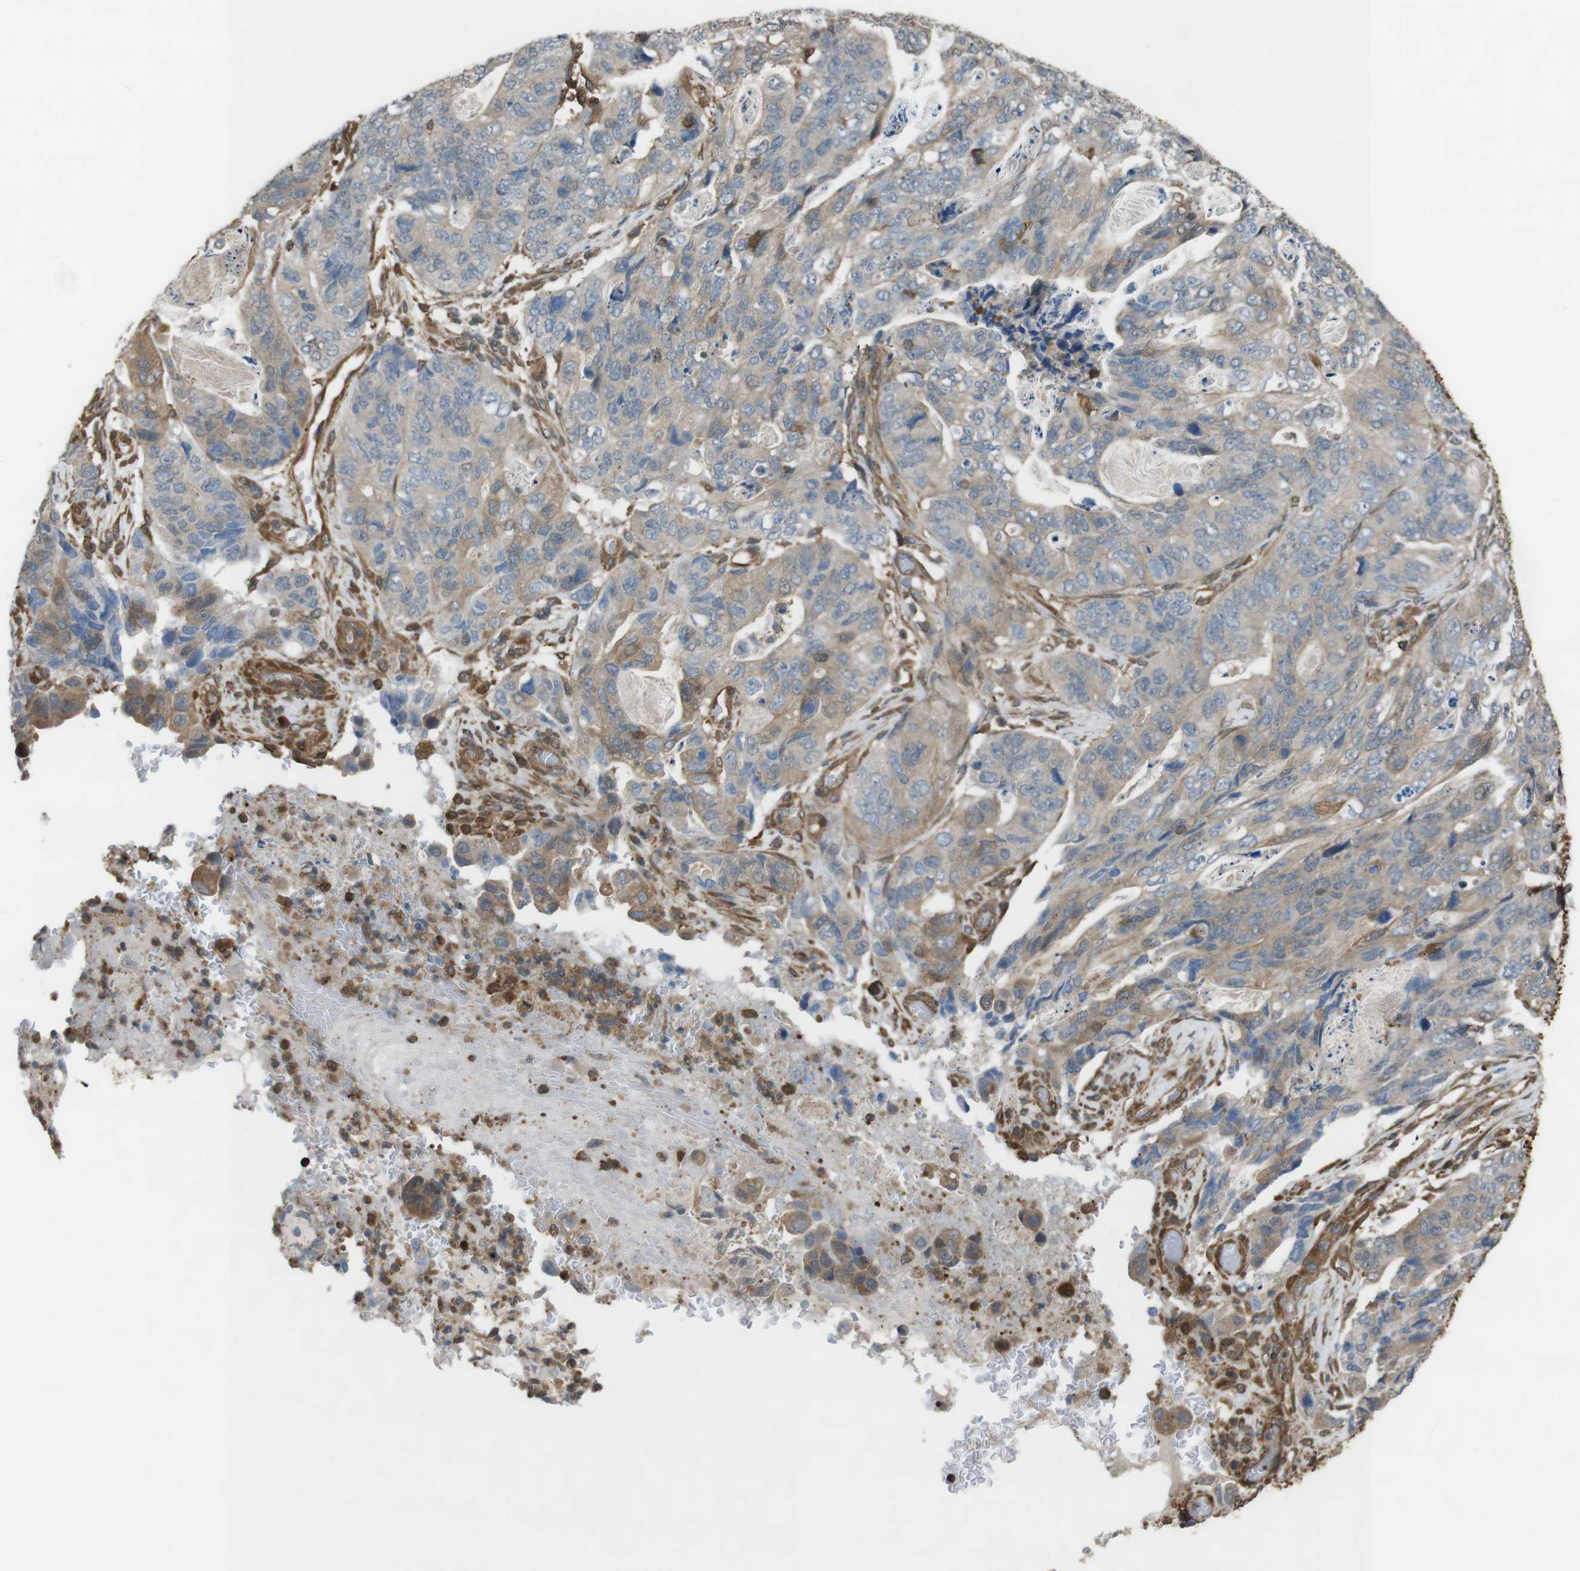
{"staining": {"intensity": "moderate", "quantity": ">75%", "location": "cytoplasmic/membranous"}, "tissue": "stomach cancer", "cell_type": "Tumor cells", "image_type": "cancer", "snomed": [{"axis": "morphology", "description": "Adenocarcinoma, NOS"}, {"axis": "topography", "description": "Stomach"}], "caption": "Adenocarcinoma (stomach) tissue exhibits moderate cytoplasmic/membranous expression in about >75% of tumor cells", "gene": "ARHGDIA", "patient": {"sex": "female", "age": 89}}